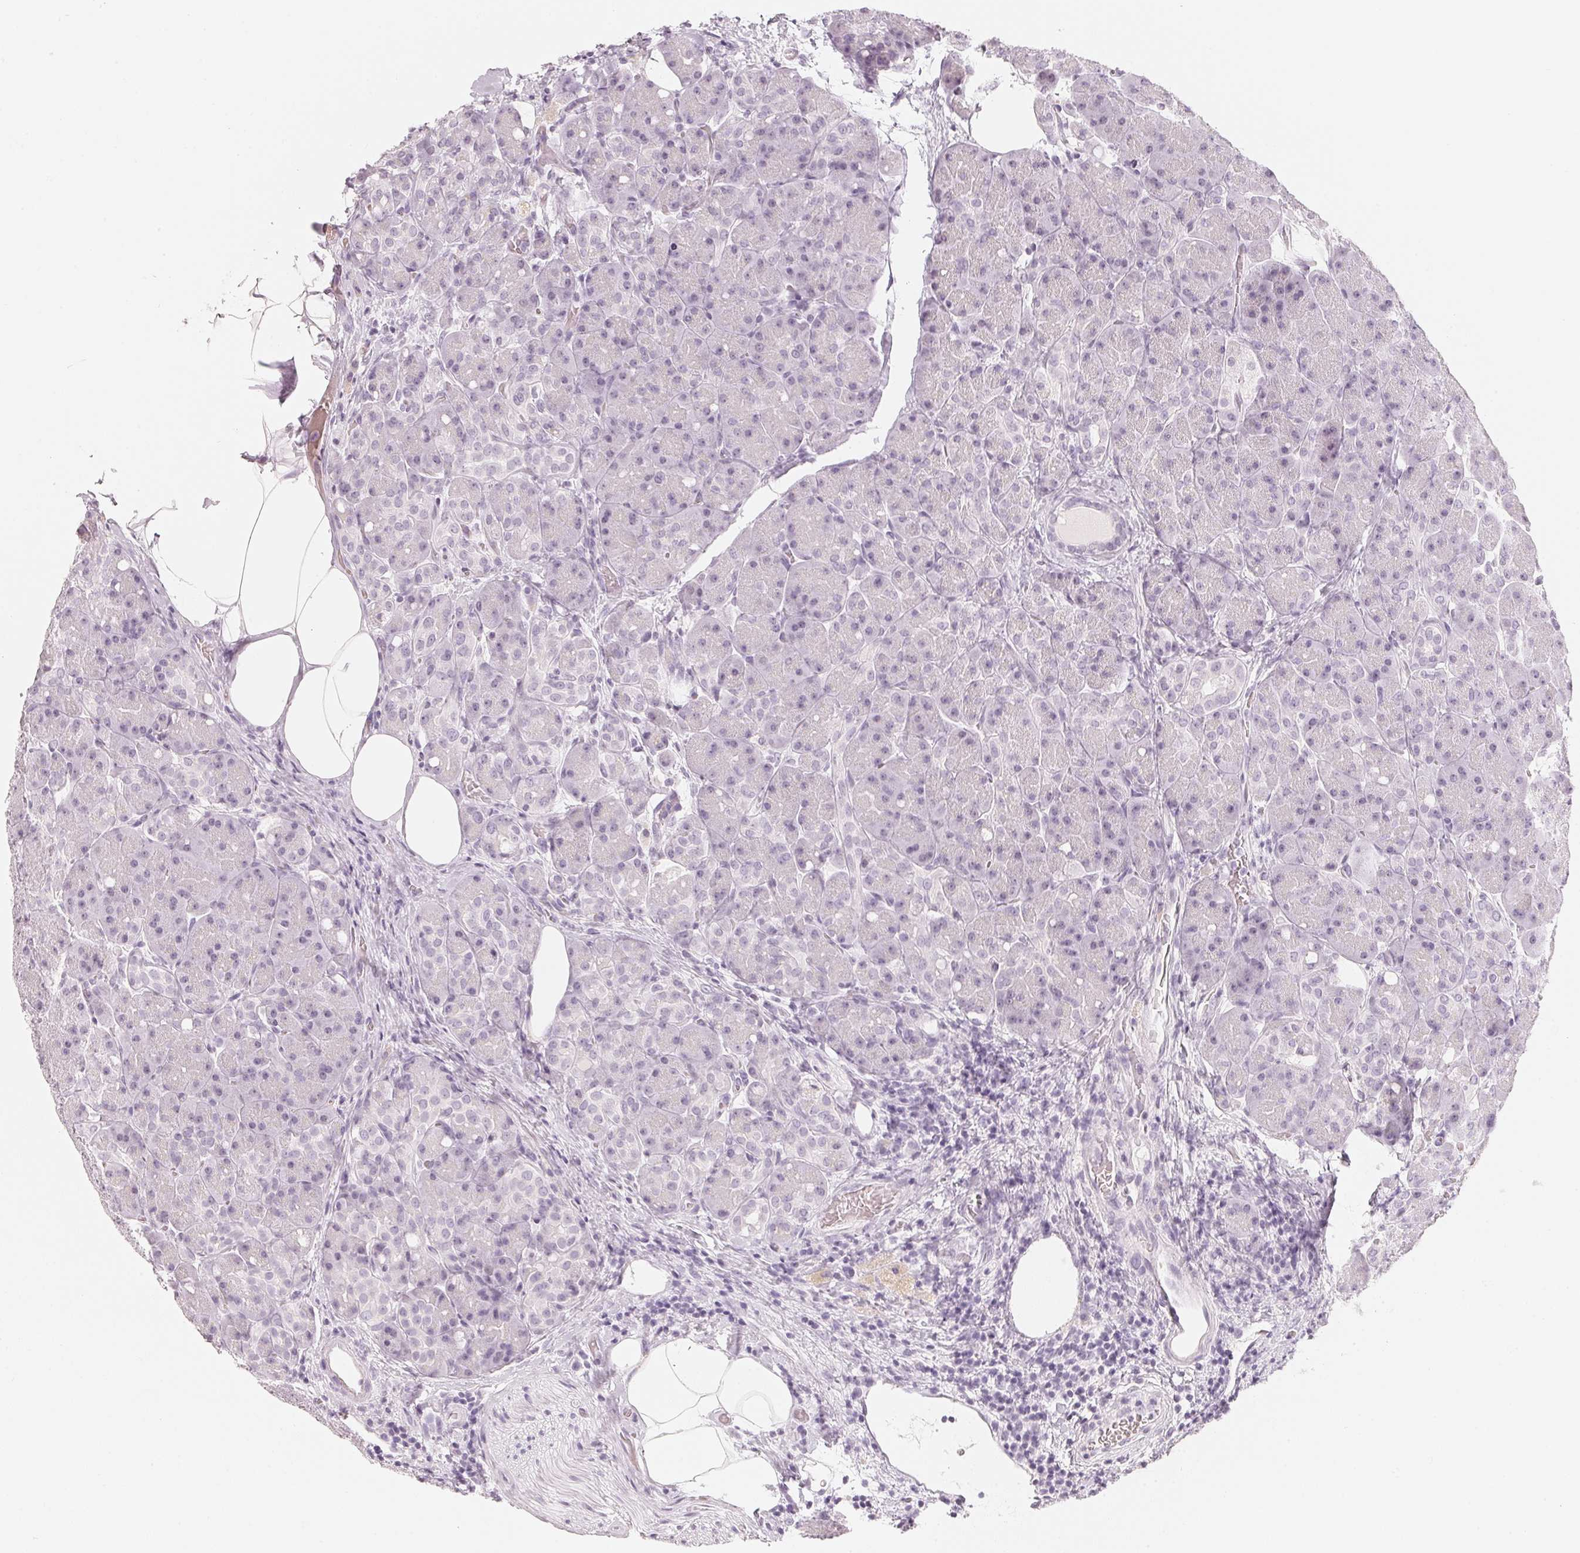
{"staining": {"intensity": "negative", "quantity": "none", "location": "none"}, "tissue": "pancreas", "cell_type": "Exocrine glandular cells", "image_type": "normal", "snomed": [{"axis": "morphology", "description": "Normal tissue, NOS"}, {"axis": "topography", "description": "Pancreas"}], "caption": "Immunohistochemistry (IHC) histopathology image of benign pancreas: pancreas stained with DAB demonstrates no significant protein positivity in exocrine glandular cells.", "gene": "SLC22A8", "patient": {"sex": "male", "age": 55}}